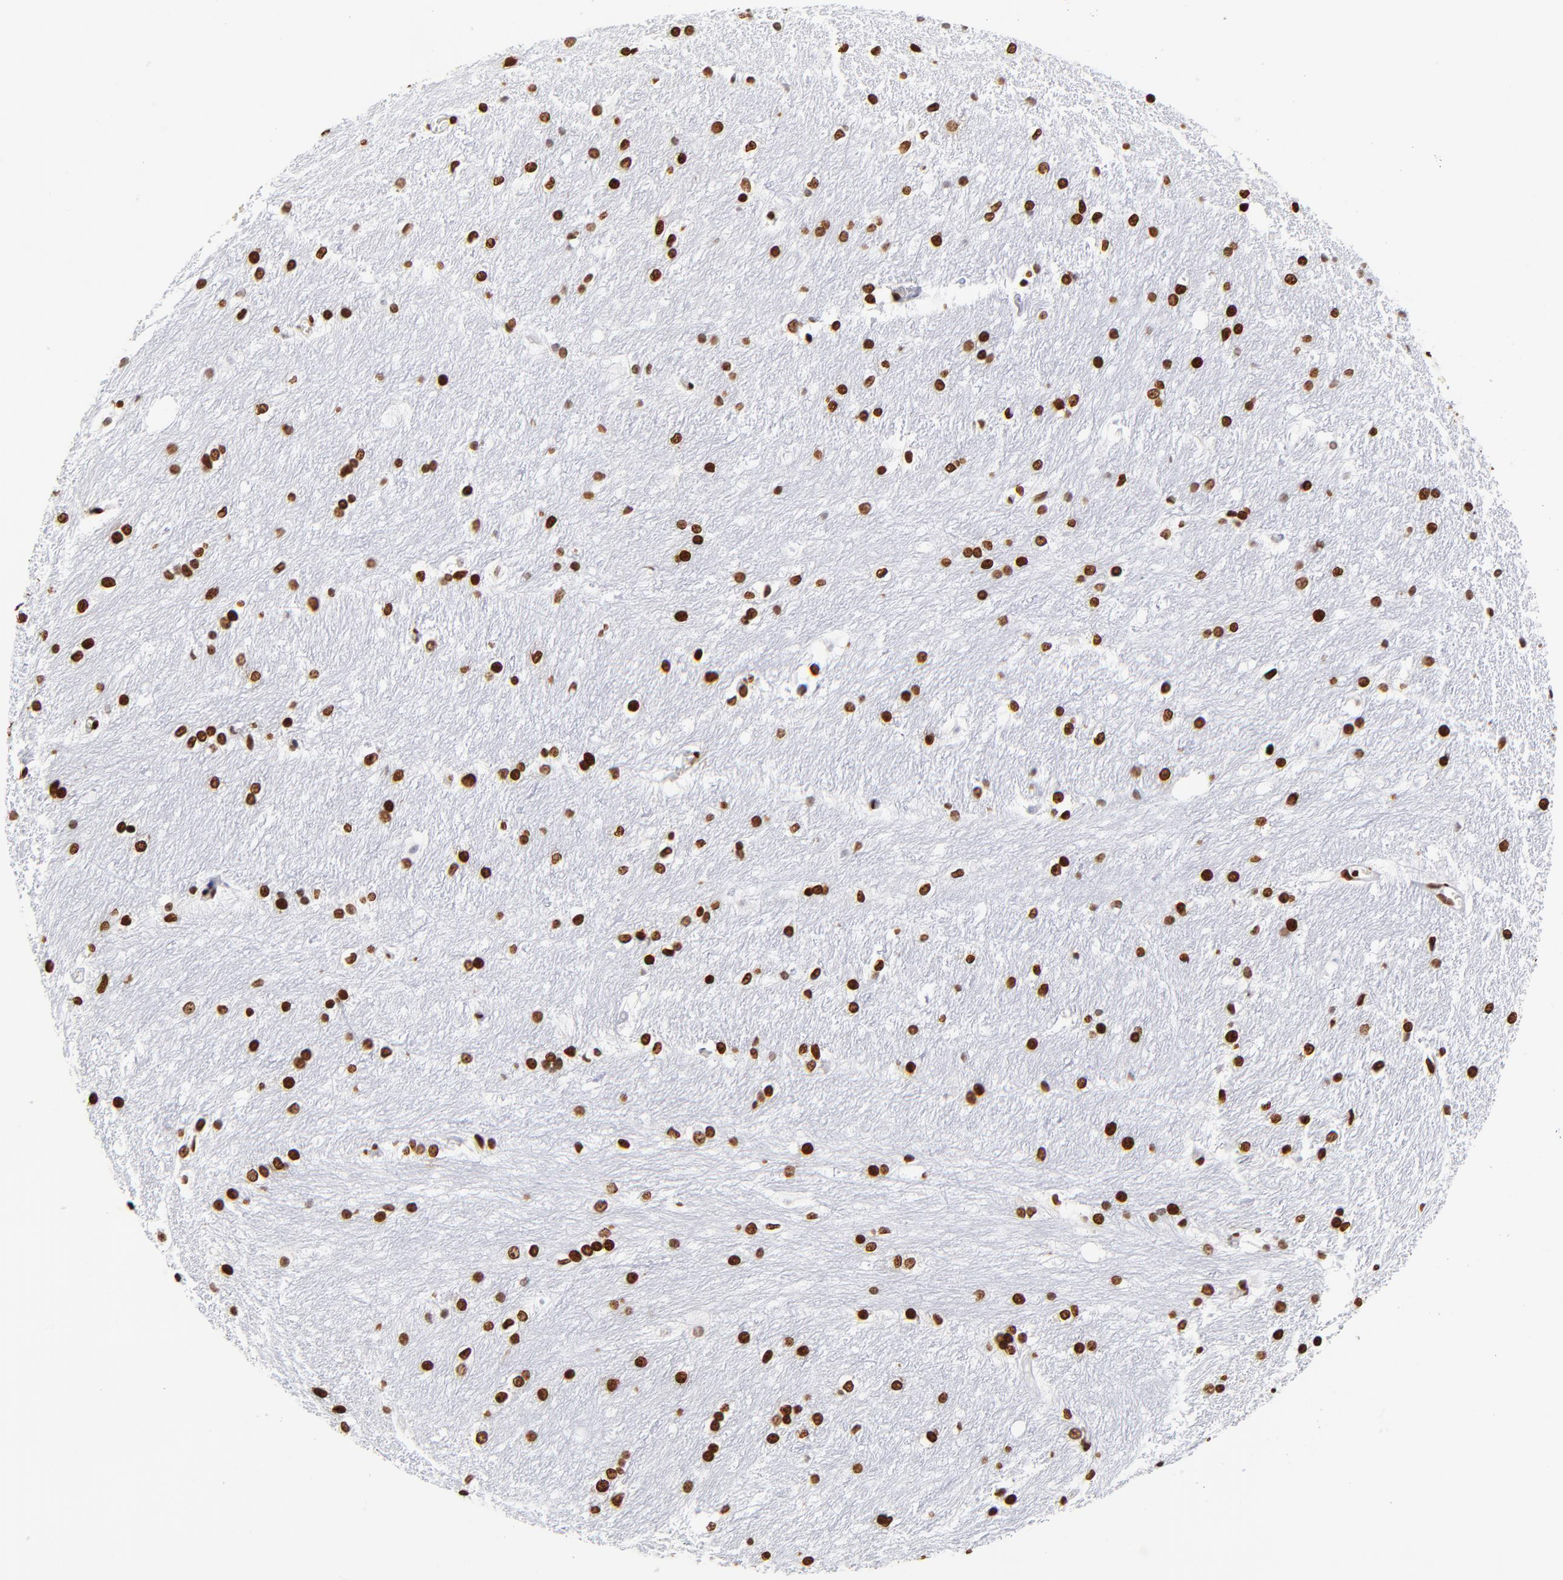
{"staining": {"intensity": "strong", "quantity": ">75%", "location": "nuclear"}, "tissue": "caudate", "cell_type": "Glial cells", "image_type": "normal", "snomed": [{"axis": "morphology", "description": "Normal tissue, NOS"}, {"axis": "topography", "description": "Lateral ventricle wall"}], "caption": "A histopathology image showing strong nuclear staining in about >75% of glial cells in benign caudate, as visualized by brown immunohistochemical staining.", "gene": "FBH1", "patient": {"sex": "female", "age": 19}}